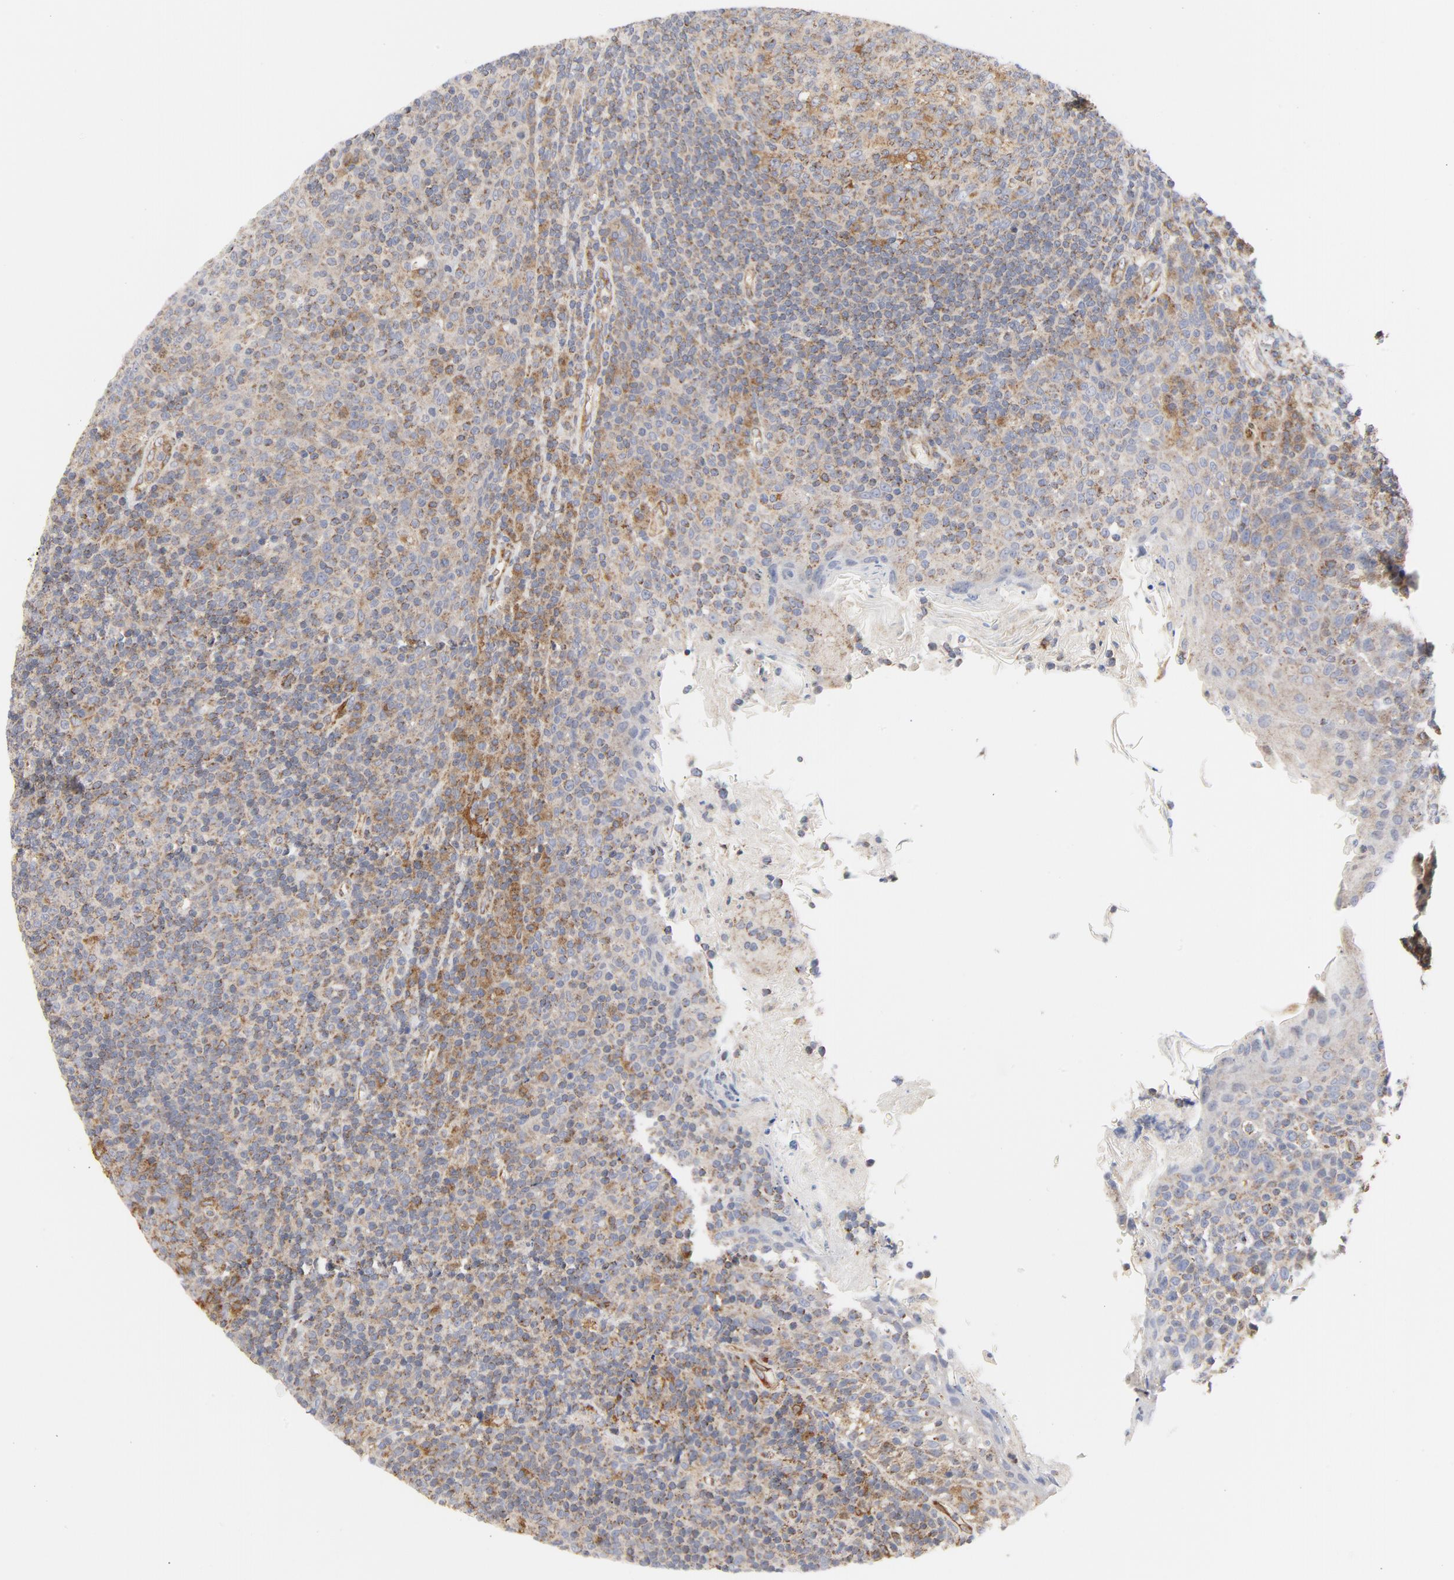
{"staining": {"intensity": "weak", "quantity": ">75%", "location": "cytoplasmic/membranous"}, "tissue": "tonsil", "cell_type": "Germinal center cells", "image_type": "normal", "snomed": [{"axis": "morphology", "description": "Normal tissue, NOS"}, {"axis": "topography", "description": "Tonsil"}], "caption": "Immunohistochemical staining of unremarkable human tonsil displays >75% levels of weak cytoplasmic/membranous protein positivity in approximately >75% of germinal center cells. Immunohistochemistry (ihc) stains the protein in brown and the nuclei are stained blue.", "gene": "RAPGEF4", "patient": {"sex": "male", "age": 17}}